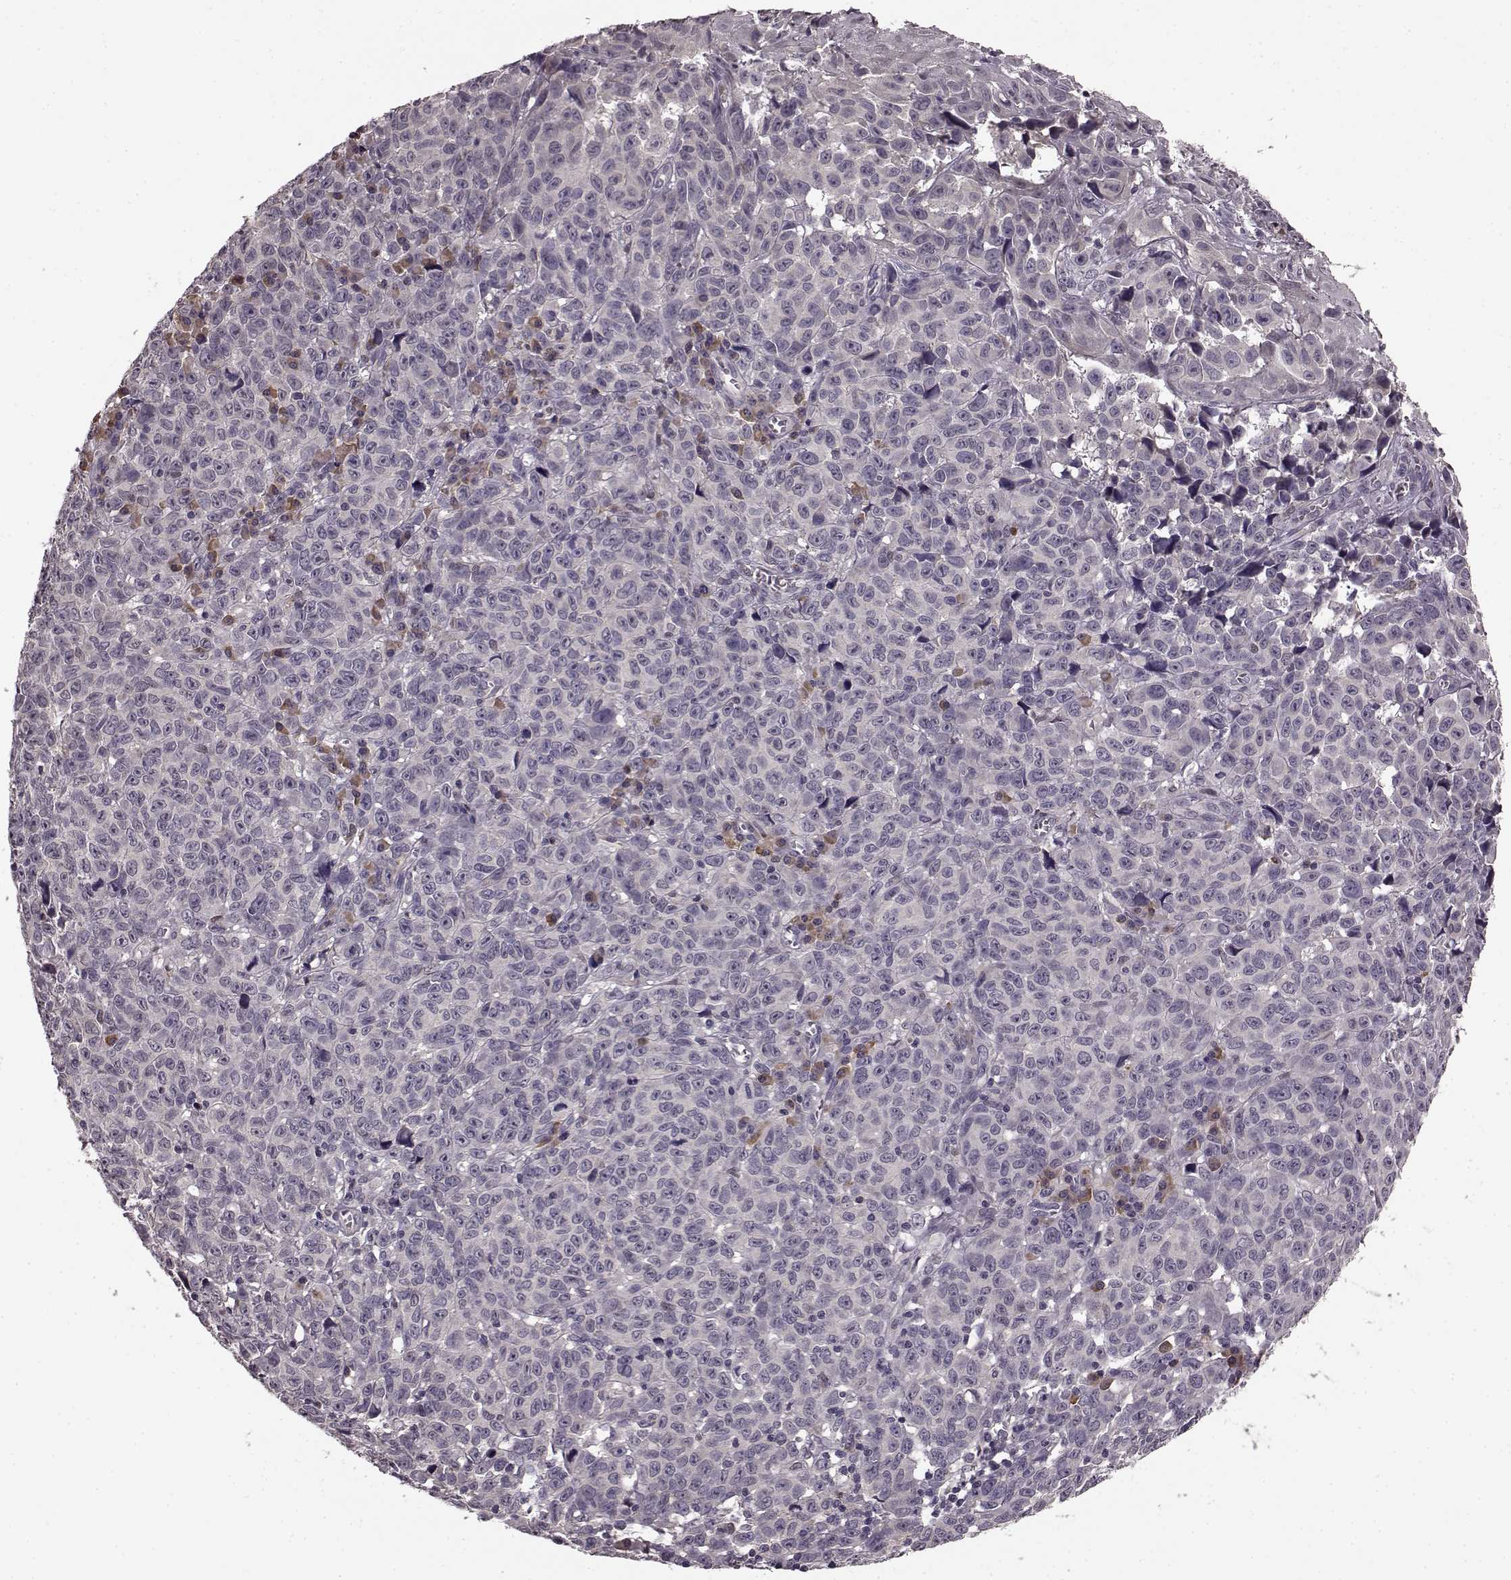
{"staining": {"intensity": "negative", "quantity": "none", "location": "none"}, "tissue": "melanoma", "cell_type": "Tumor cells", "image_type": "cancer", "snomed": [{"axis": "morphology", "description": "Malignant melanoma, NOS"}, {"axis": "topography", "description": "Vulva, labia, clitoris and Bartholin´s gland, NO"}], "caption": "A histopathology image of melanoma stained for a protein reveals no brown staining in tumor cells.", "gene": "NRL", "patient": {"sex": "female", "age": 75}}